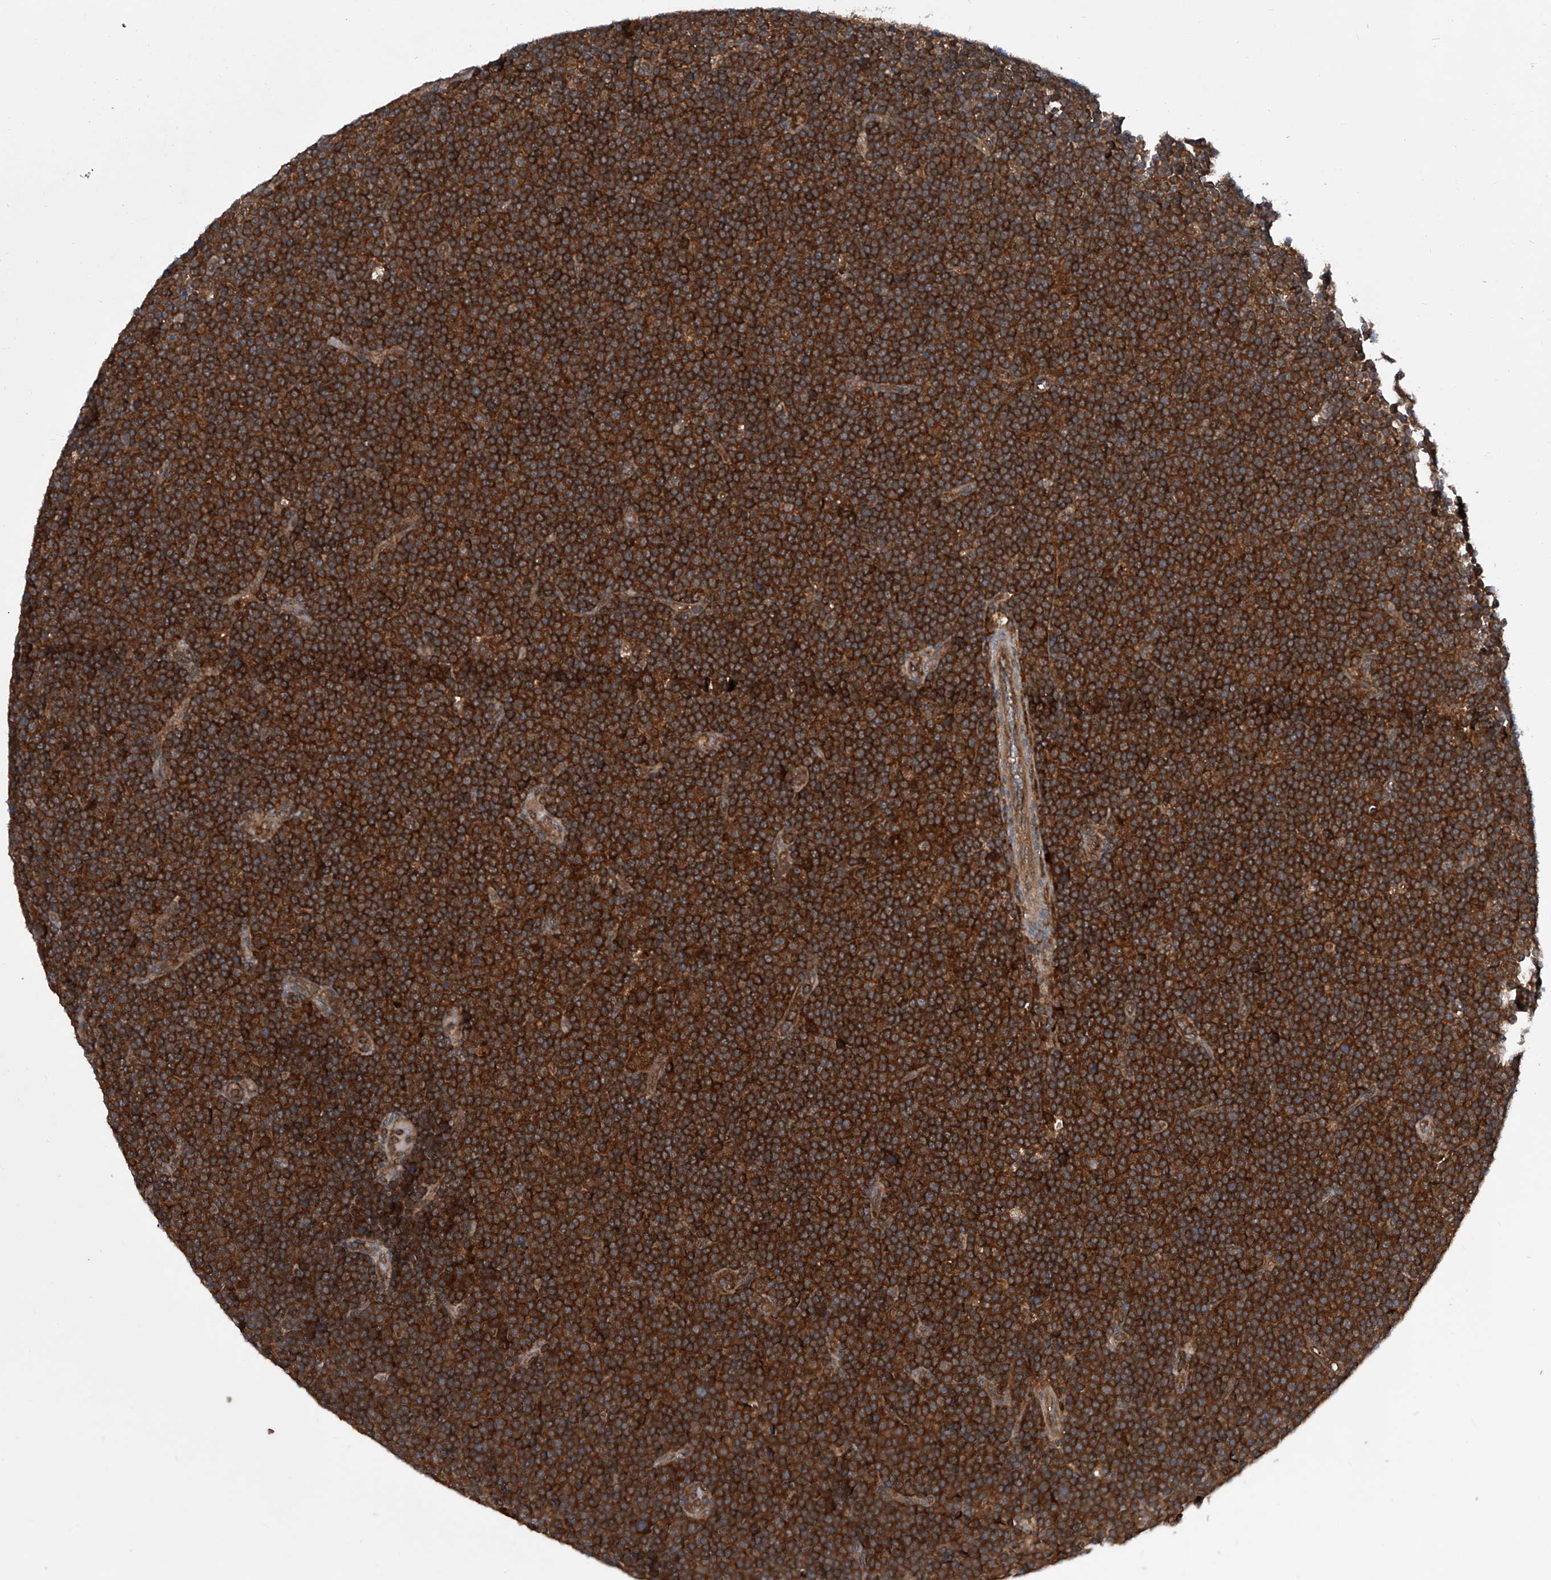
{"staining": {"intensity": "strong", "quantity": ">75%", "location": "cytoplasmic/membranous"}, "tissue": "lymphoma", "cell_type": "Tumor cells", "image_type": "cancer", "snomed": [{"axis": "morphology", "description": "Malignant lymphoma, non-Hodgkin's type, Low grade"}, {"axis": "topography", "description": "Lymph node"}], "caption": "High-power microscopy captured an immunohistochemistry histopathology image of malignant lymphoma, non-Hodgkin's type (low-grade), revealing strong cytoplasmic/membranous positivity in about >75% of tumor cells.", "gene": "ASCC3", "patient": {"sex": "female", "age": 67}}